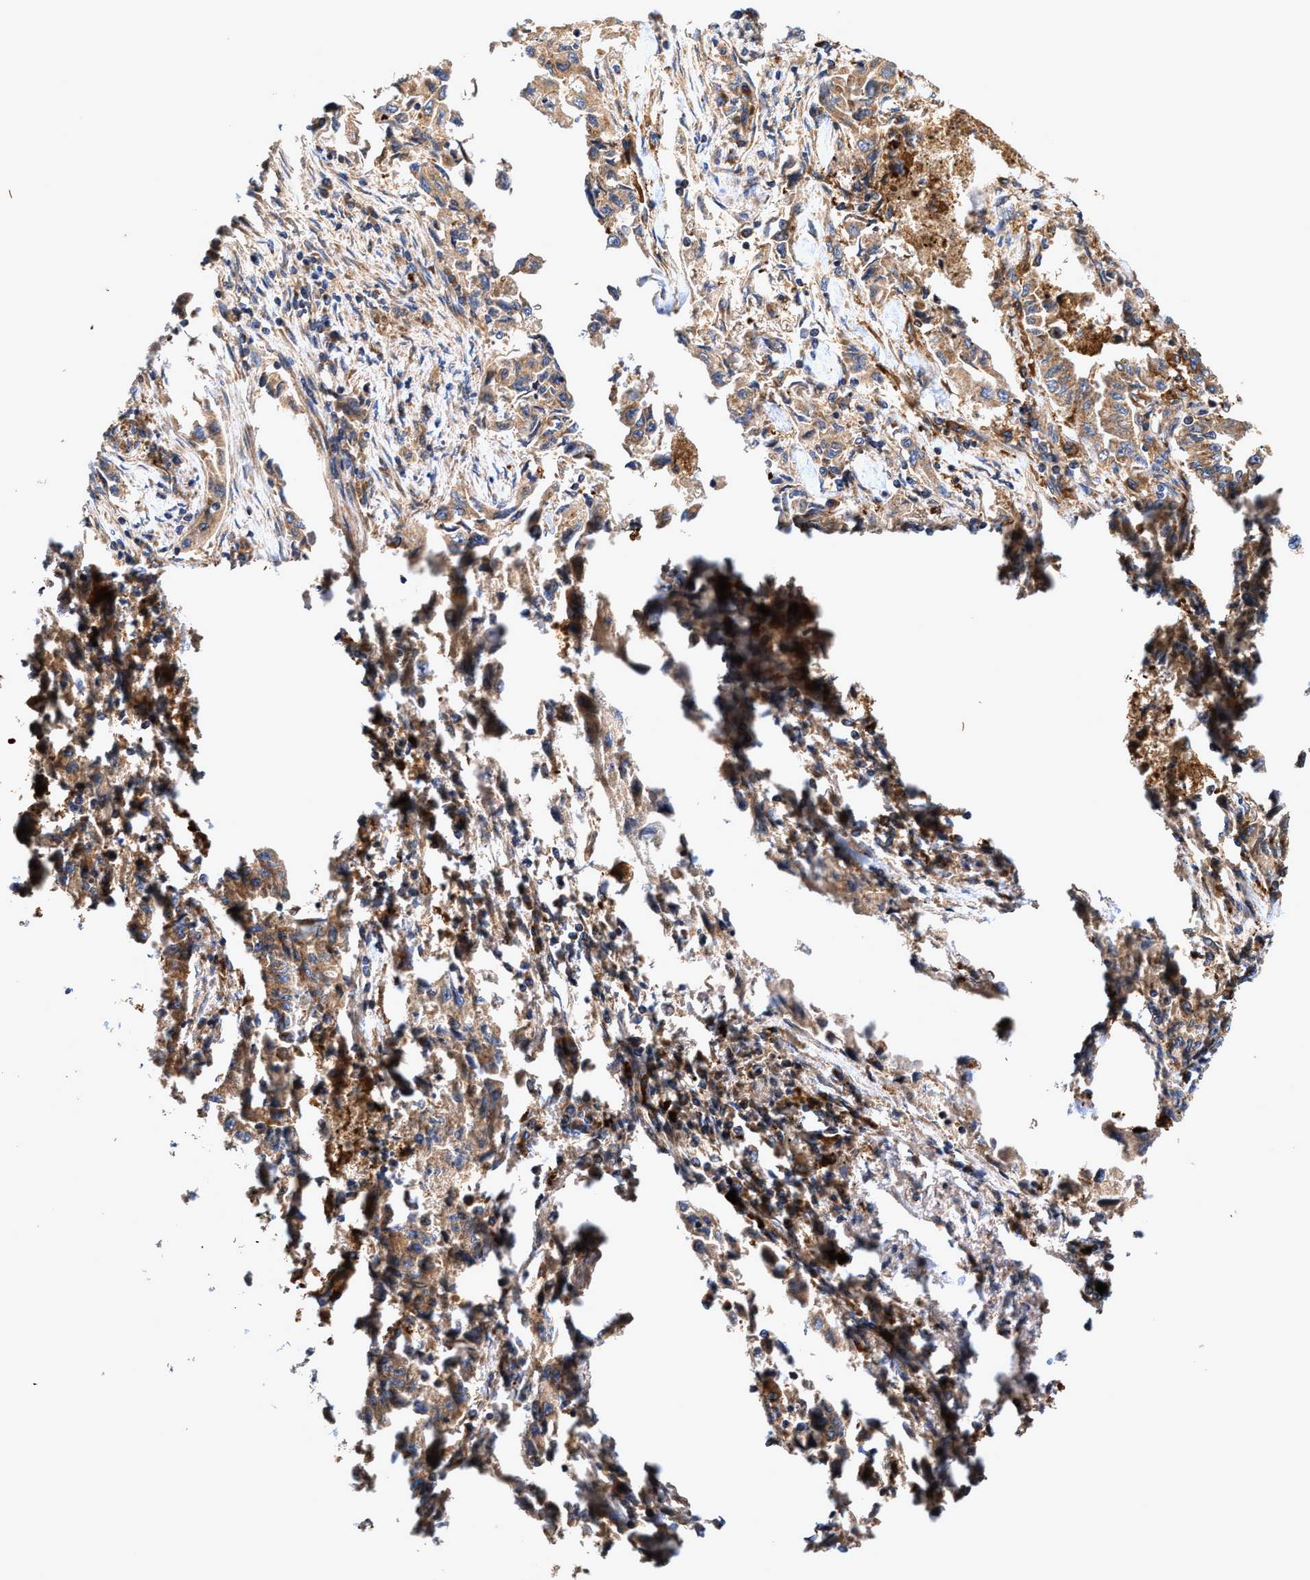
{"staining": {"intensity": "moderate", "quantity": ">75%", "location": "cytoplasmic/membranous"}, "tissue": "lung cancer", "cell_type": "Tumor cells", "image_type": "cancer", "snomed": [{"axis": "morphology", "description": "Adenocarcinoma, NOS"}, {"axis": "topography", "description": "Lung"}], "caption": "The photomicrograph reveals a brown stain indicating the presence of a protein in the cytoplasmic/membranous of tumor cells in lung cancer.", "gene": "EFNA4", "patient": {"sex": "female", "age": 51}}